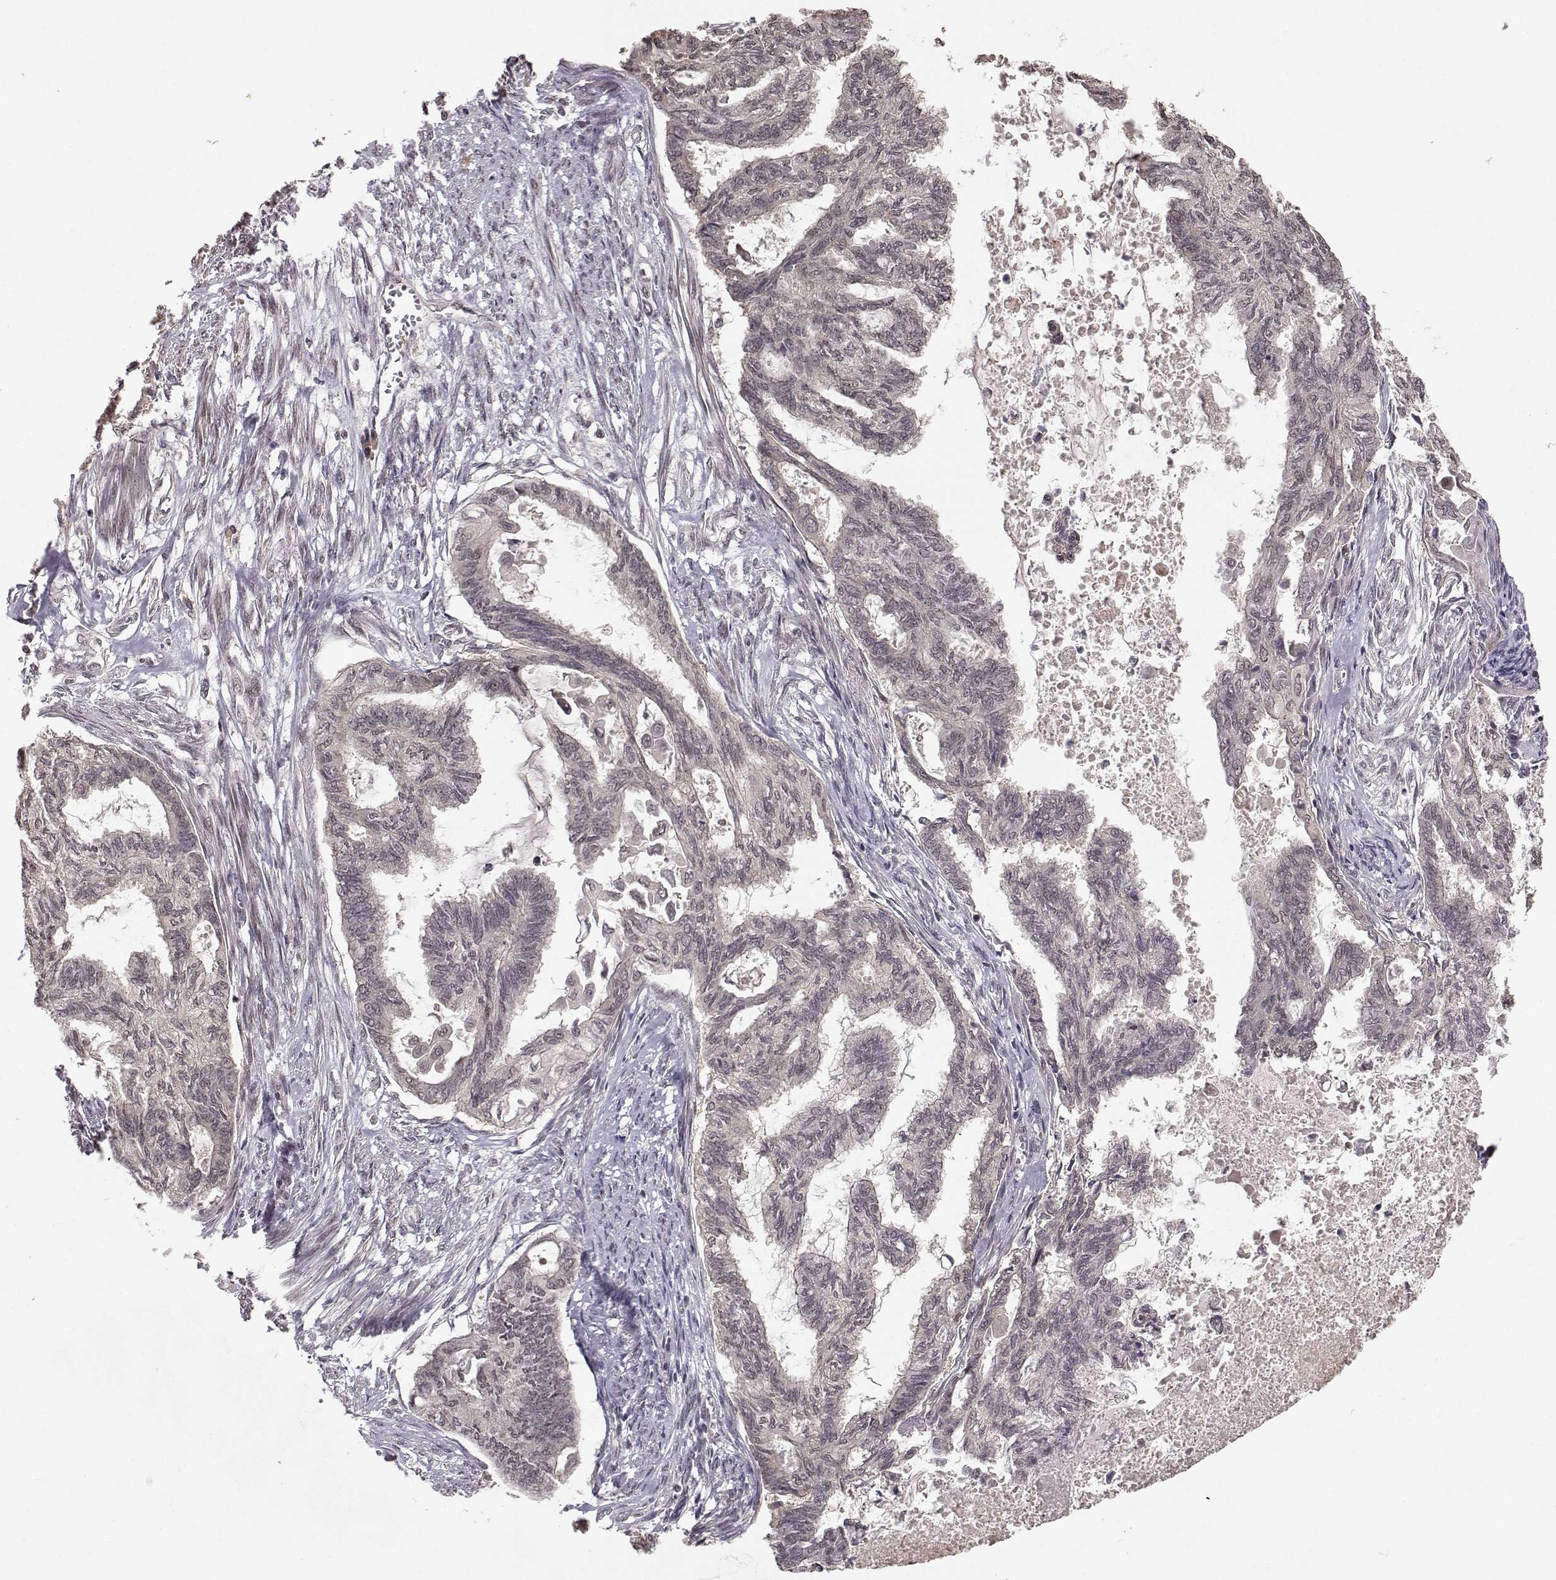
{"staining": {"intensity": "negative", "quantity": "none", "location": "none"}, "tissue": "endometrial cancer", "cell_type": "Tumor cells", "image_type": "cancer", "snomed": [{"axis": "morphology", "description": "Adenocarcinoma, NOS"}, {"axis": "topography", "description": "Endometrium"}], "caption": "Image shows no protein staining in tumor cells of endometrial cancer (adenocarcinoma) tissue. Brightfield microscopy of IHC stained with DAB (brown) and hematoxylin (blue), captured at high magnification.", "gene": "PLEKHG3", "patient": {"sex": "female", "age": 86}}